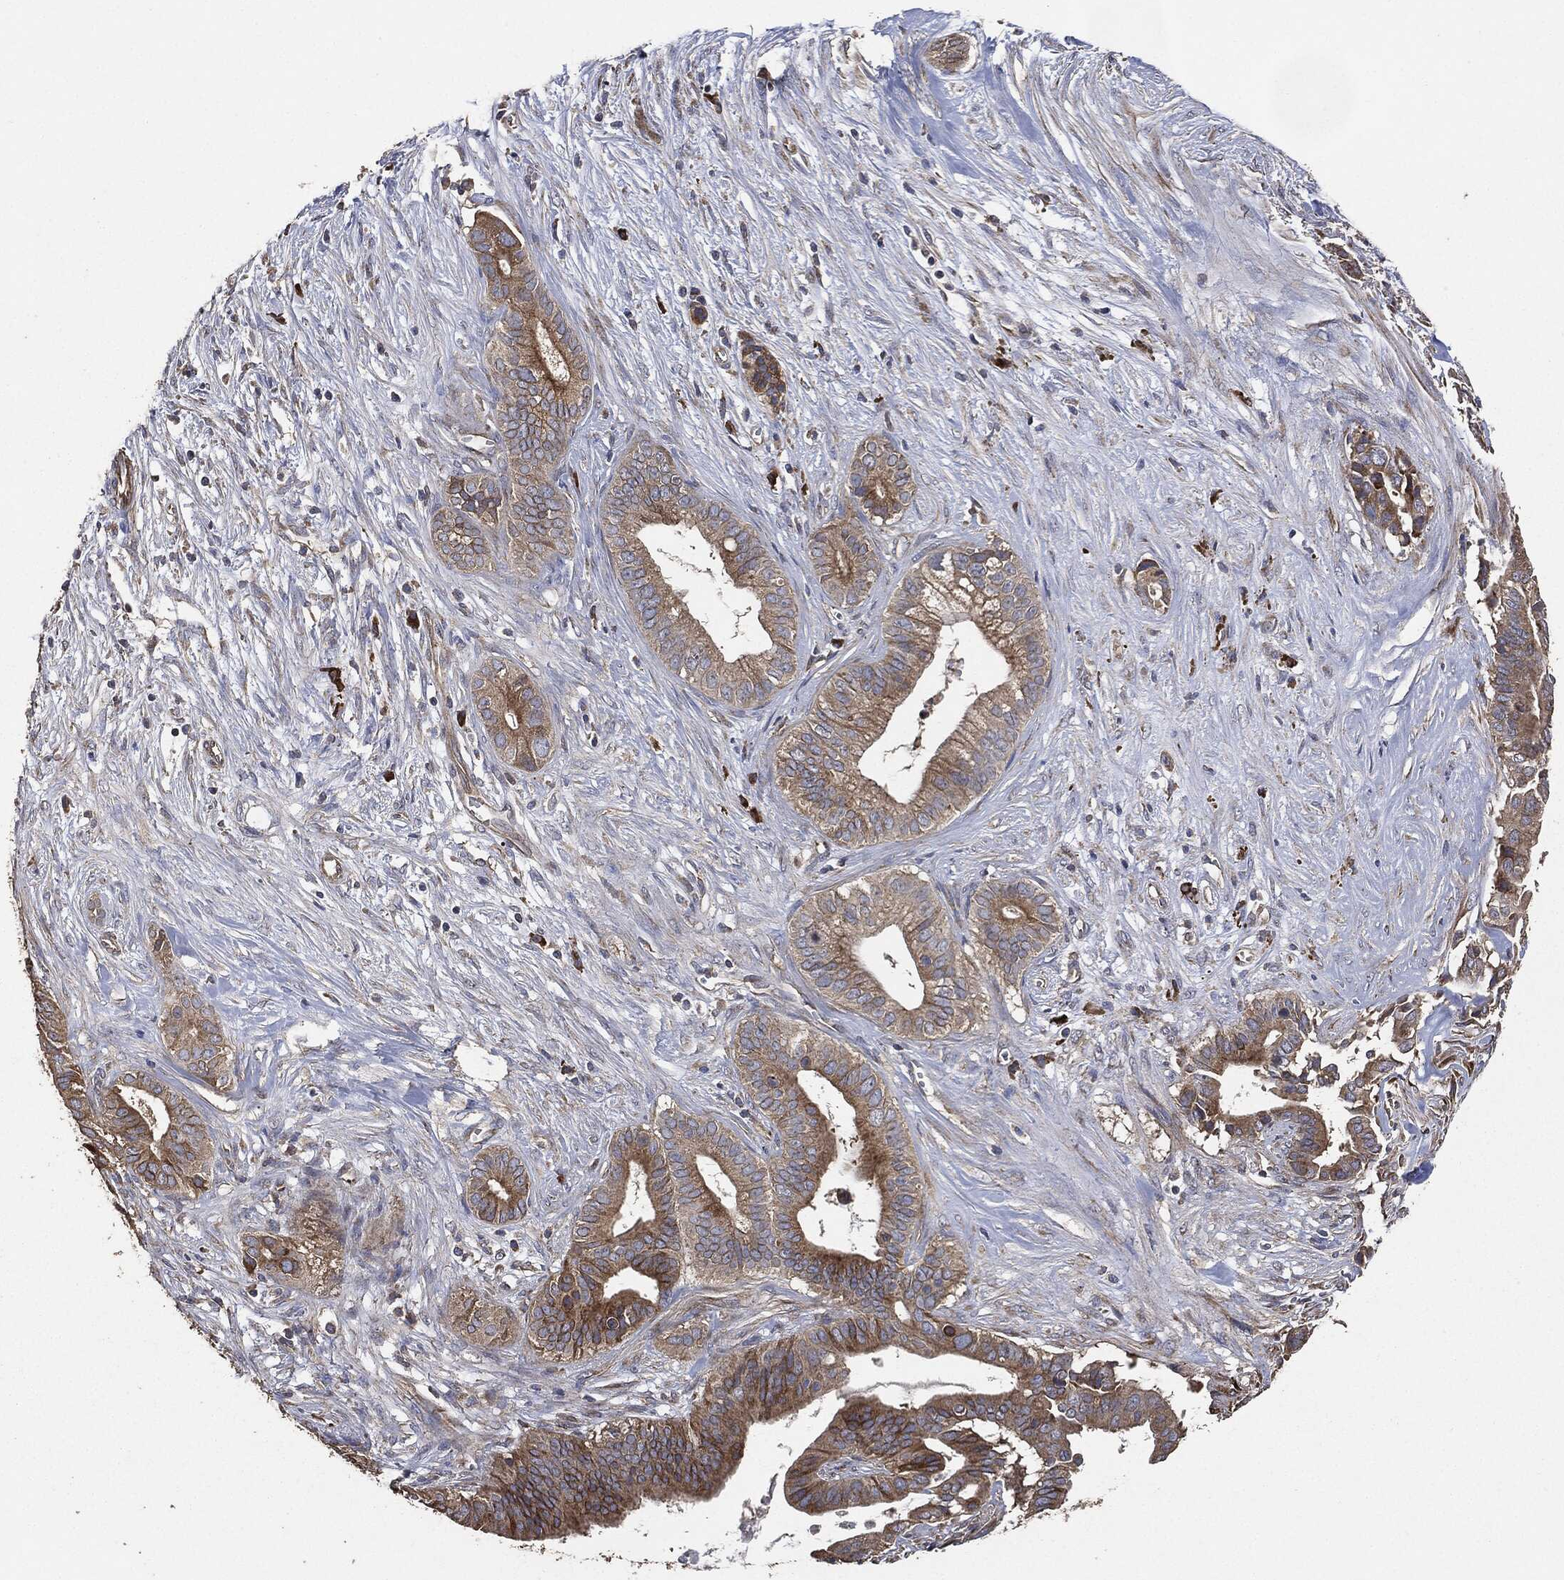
{"staining": {"intensity": "strong", "quantity": "25%-75%", "location": "cytoplasmic/membranous"}, "tissue": "pancreatic cancer", "cell_type": "Tumor cells", "image_type": "cancer", "snomed": [{"axis": "morphology", "description": "Adenocarcinoma, NOS"}, {"axis": "topography", "description": "Pancreas"}], "caption": "Immunohistochemical staining of human pancreatic cancer demonstrates strong cytoplasmic/membranous protein positivity in approximately 25%-75% of tumor cells.", "gene": "STK3", "patient": {"sex": "male", "age": 61}}